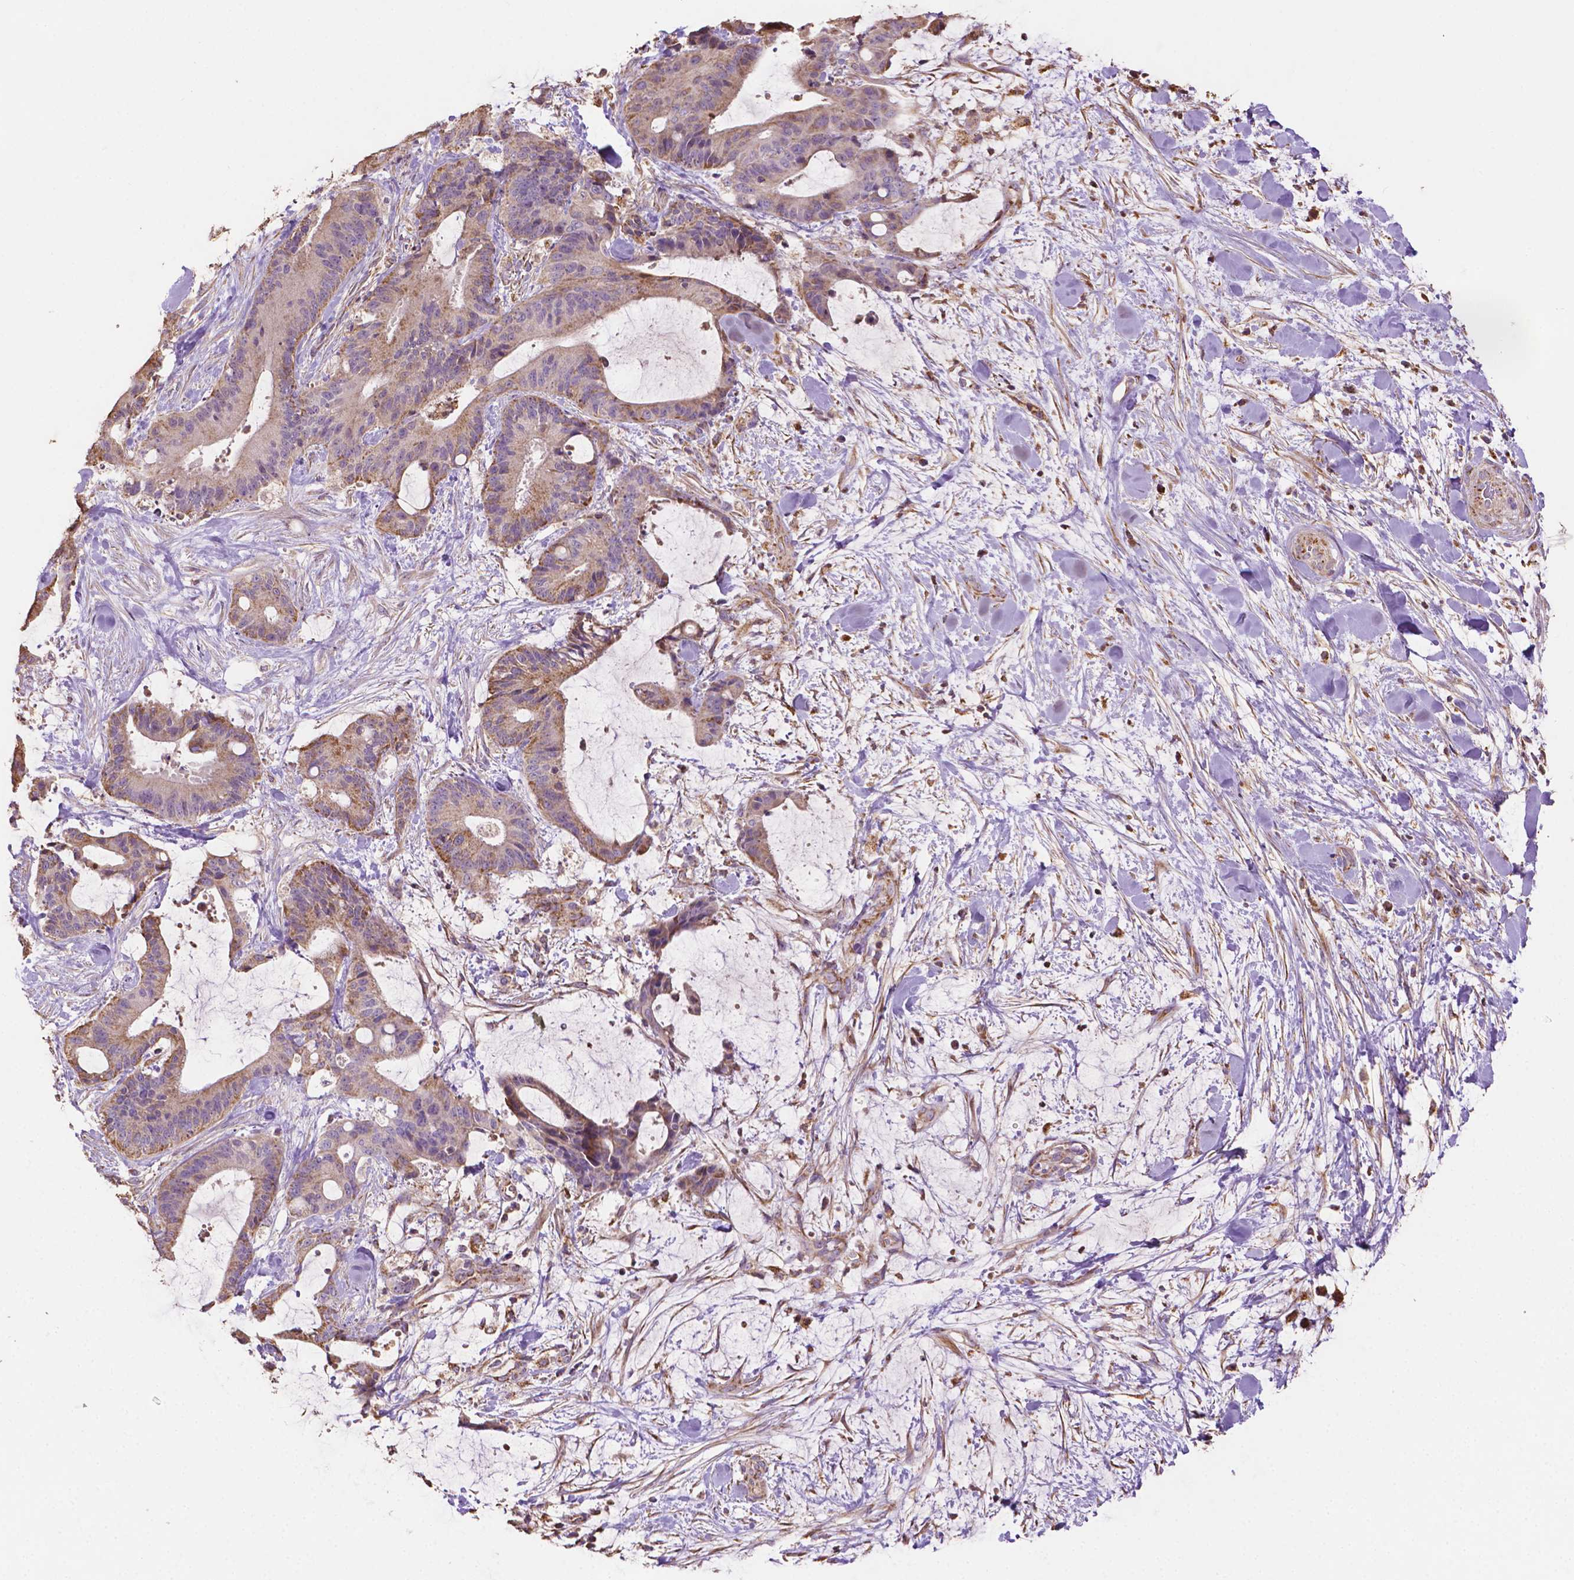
{"staining": {"intensity": "weak", "quantity": "25%-75%", "location": "cytoplasmic/membranous"}, "tissue": "liver cancer", "cell_type": "Tumor cells", "image_type": "cancer", "snomed": [{"axis": "morphology", "description": "Cholangiocarcinoma"}, {"axis": "topography", "description": "Liver"}], "caption": "Weak cytoplasmic/membranous protein expression is present in about 25%-75% of tumor cells in liver cholangiocarcinoma.", "gene": "LRR1", "patient": {"sex": "female", "age": 73}}